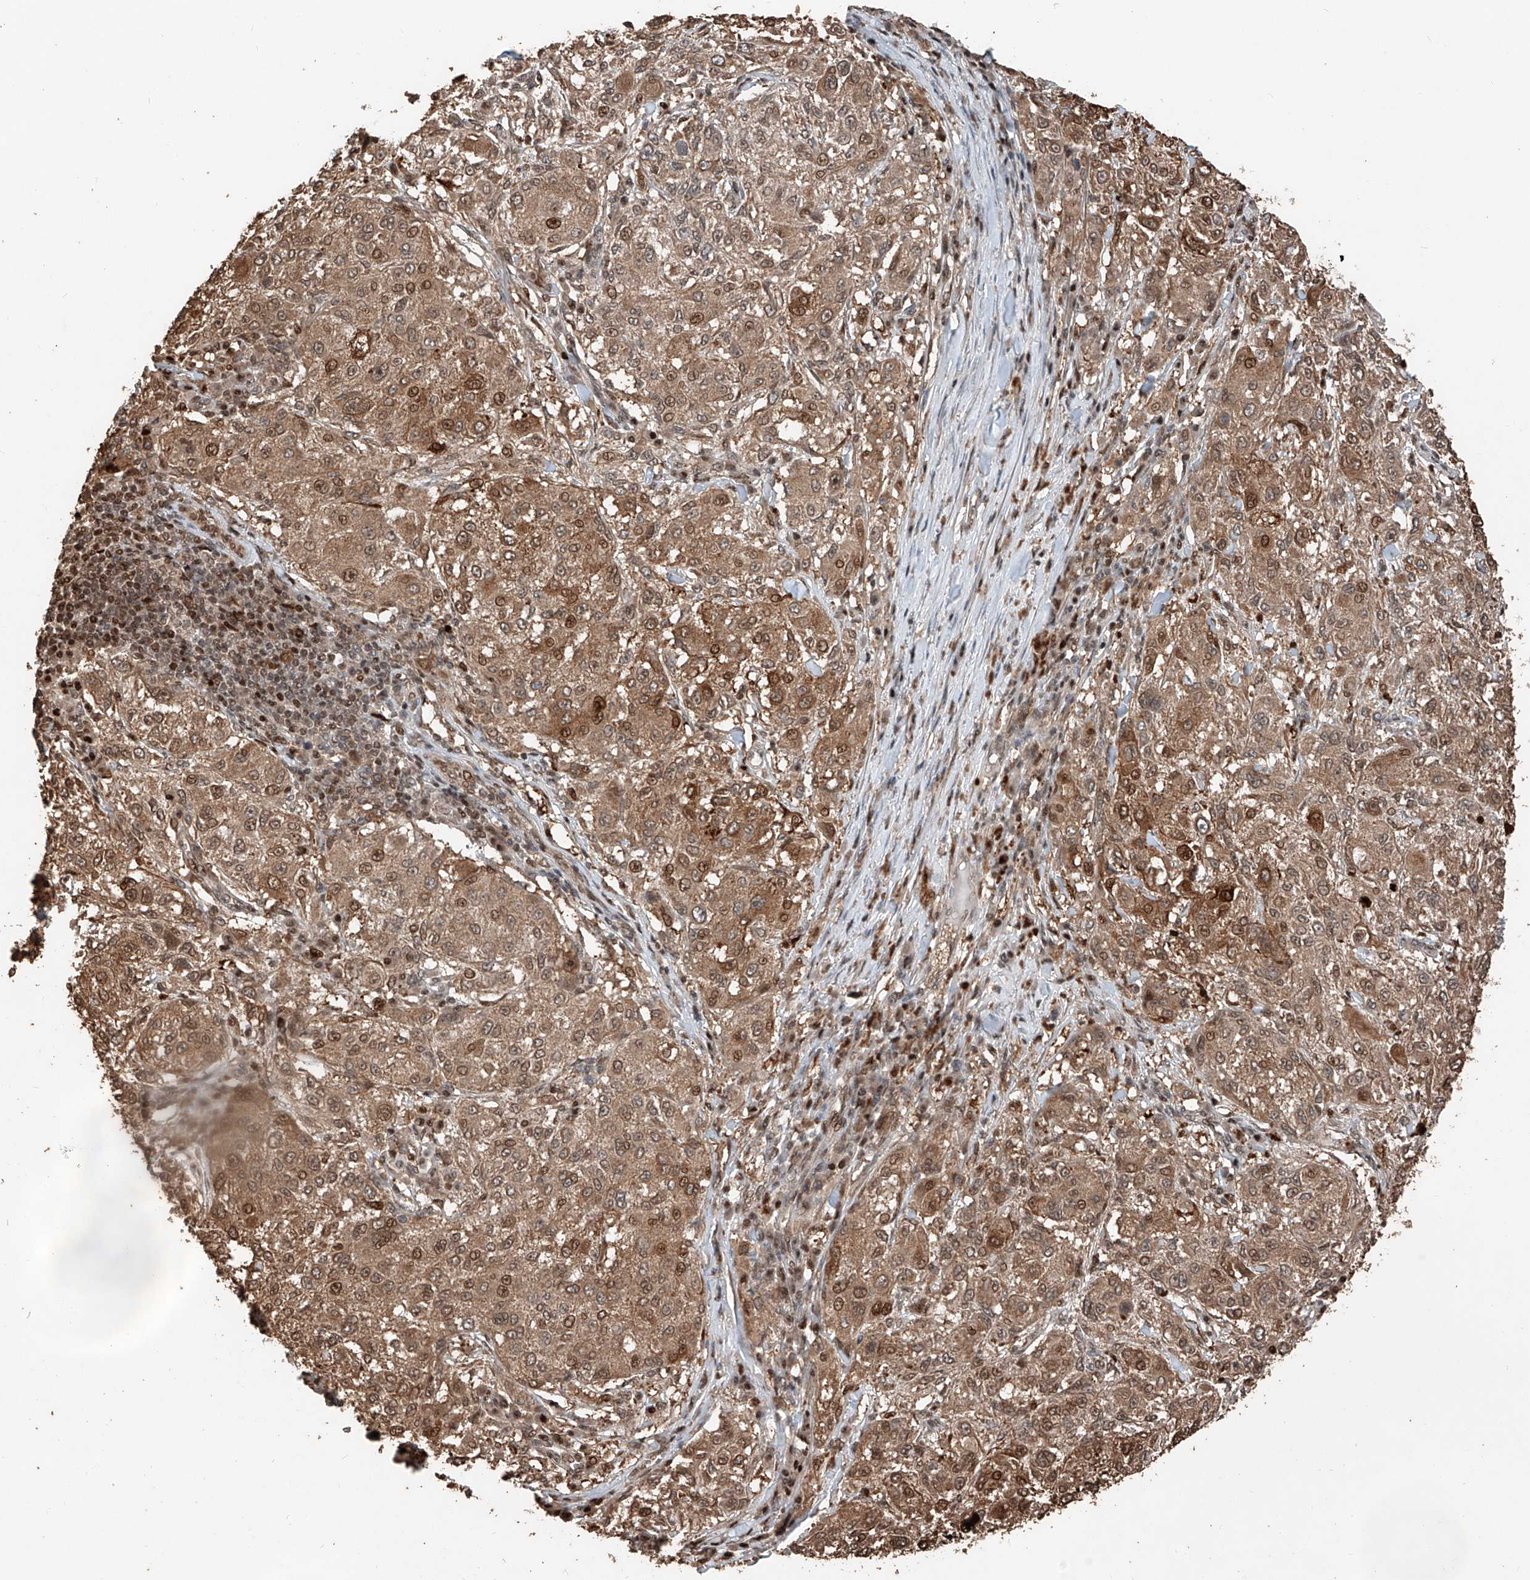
{"staining": {"intensity": "moderate", "quantity": ">75%", "location": "cytoplasmic/membranous,nuclear"}, "tissue": "melanoma", "cell_type": "Tumor cells", "image_type": "cancer", "snomed": [{"axis": "morphology", "description": "Necrosis, NOS"}, {"axis": "morphology", "description": "Malignant melanoma, NOS"}, {"axis": "topography", "description": "Skin"}], "caption": "Tumor cells show medium levels of moderate cytoplasmic/membranous and nuclear staining in about >75% of cells in human melanoma.", "gene": "RMND1", "patient": {"sex": "female", "age": 87}}